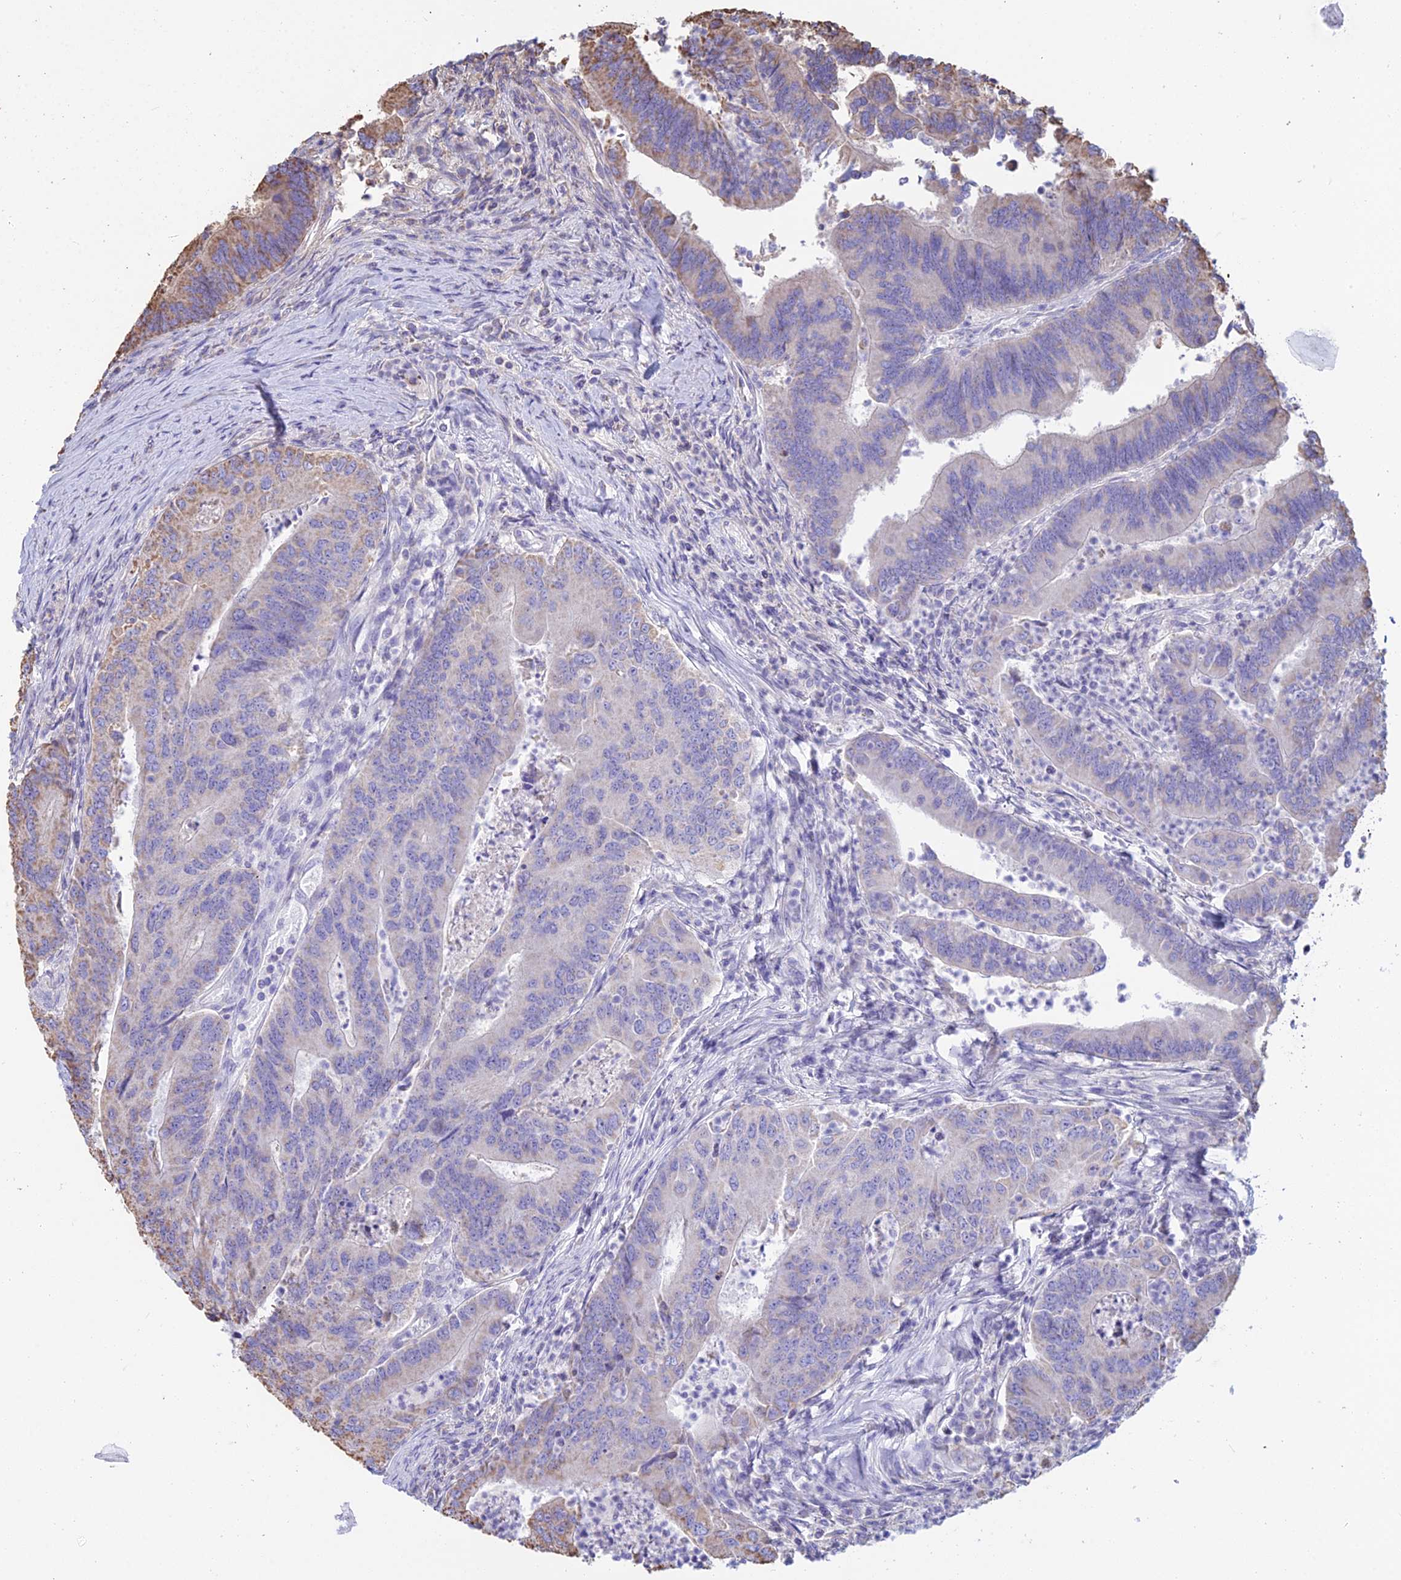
{"staining": {"intensity": "moderate", "quantity": "<25%", "location": "cytoplasmic/membranous"}, "tissue": "colorectal cancer", "cell_type": "Tumor cells", "image_type": "cancer", "snomed": [{"axis": "morphology", "description": "Adenocarcinoma, NOS"}, {"axis": "topography", "description": "Colon"}], "caption": "Immunohistochemical staining of colorectal cancer (adenocarcinoma) reveals low levels of moderate cytoplasmic/membranous protein positivity in approximately <25% of tumor cells.", "gene": "OR2W3", "patient": {"sex": "female", "age": 67}}